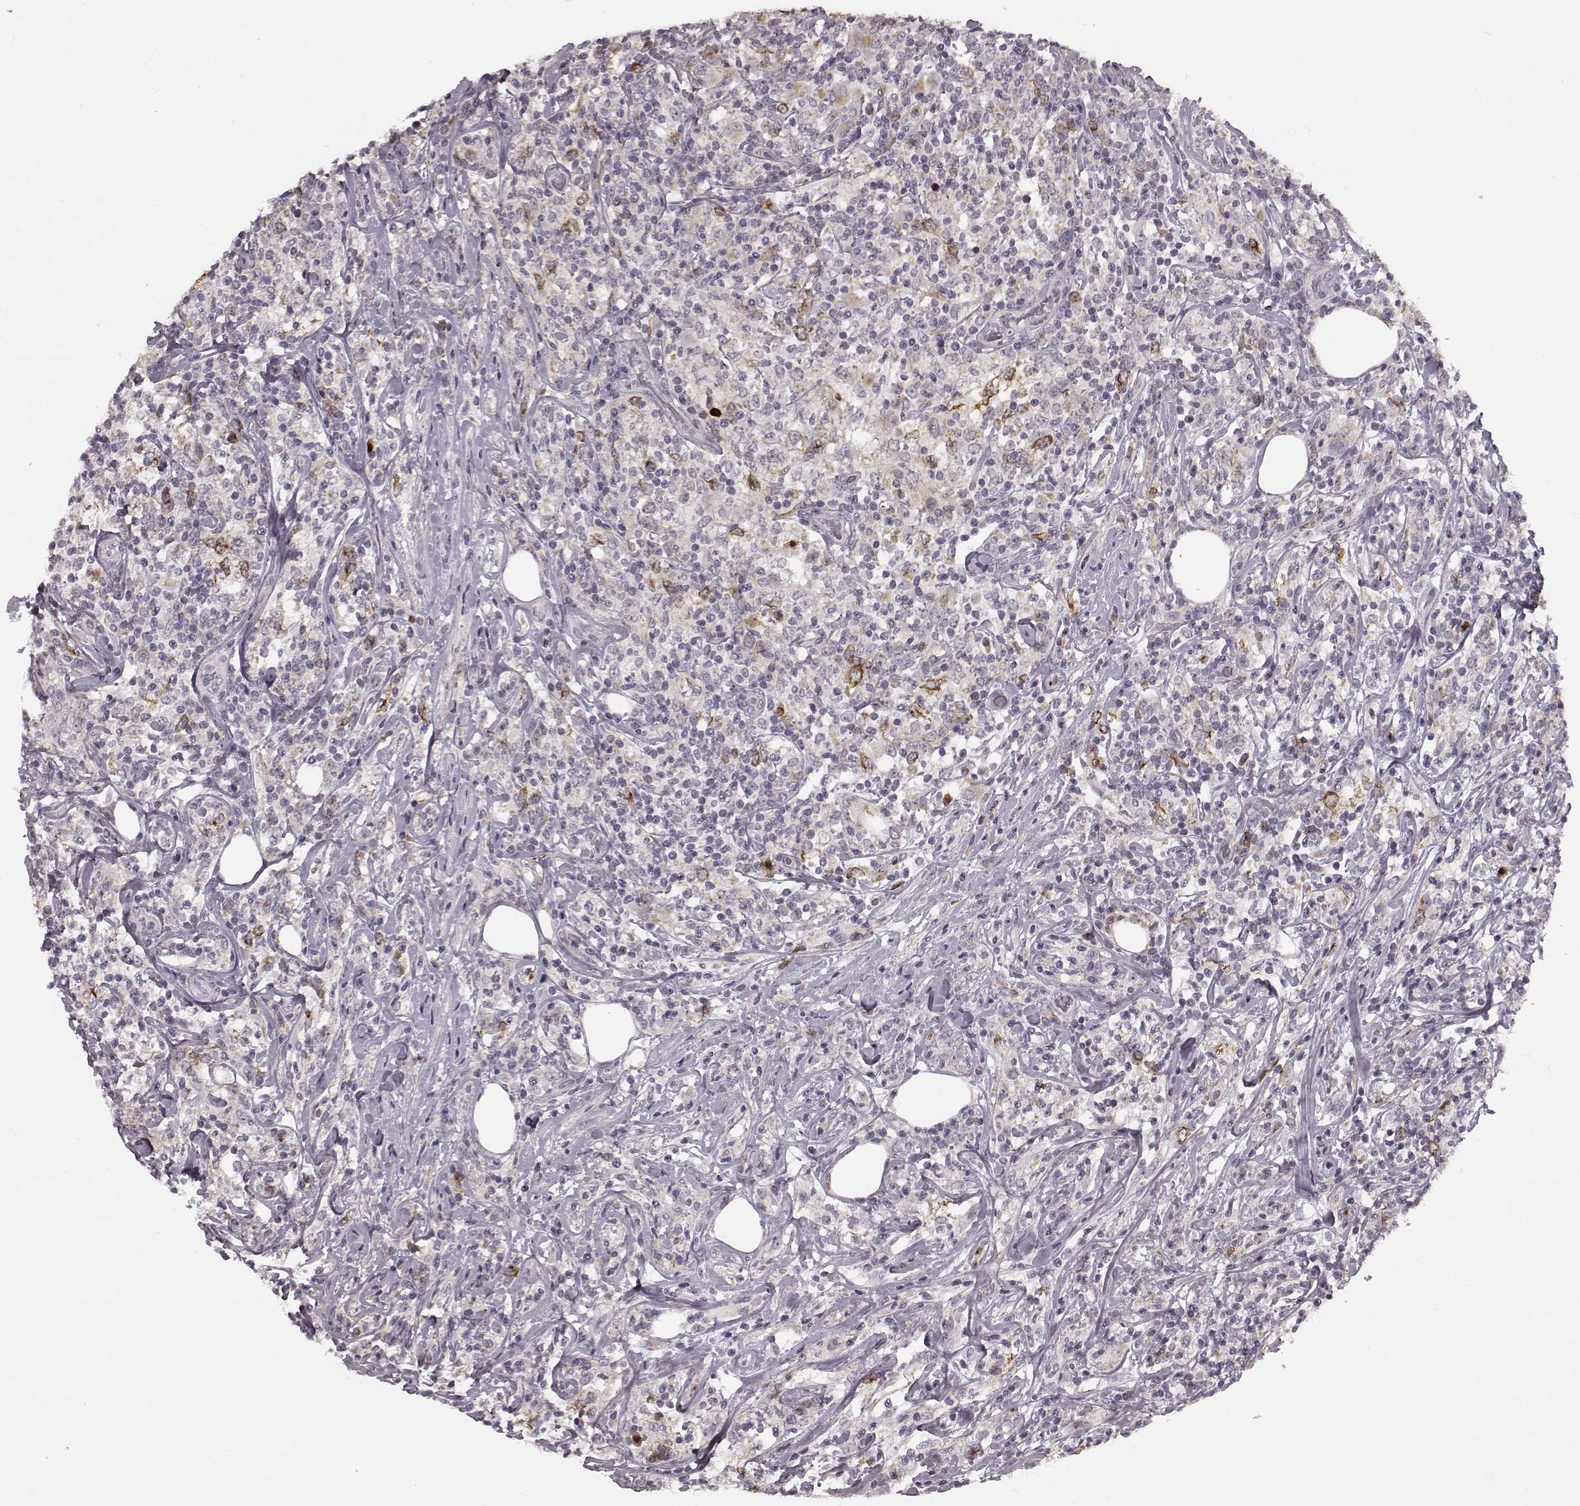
{"staining": {"intensity": "negative", "quantity": "none", "location": "none"}, "tissue": "lymphoma", "cell_type": "Tumor cells", "image_type": "cancer", "snomed": [{"axis": "morphology", "description": "Malignant lymphoma, non-Hodgkin's type, High grade"}, {"axis": "topography", "description": "Lymph node"}], "caption": "Image shows no significant protein positivity in tumor cells of malignant lymphoma, non-Hodgkin's type (high-grade). Brightfield microscopy of immunohistochemistry stained with DAB (brown) and hematoxylin (blue), captured at high magnification.", "gene": "HMMR", "patient": {"sex": "female", "age": 84}}